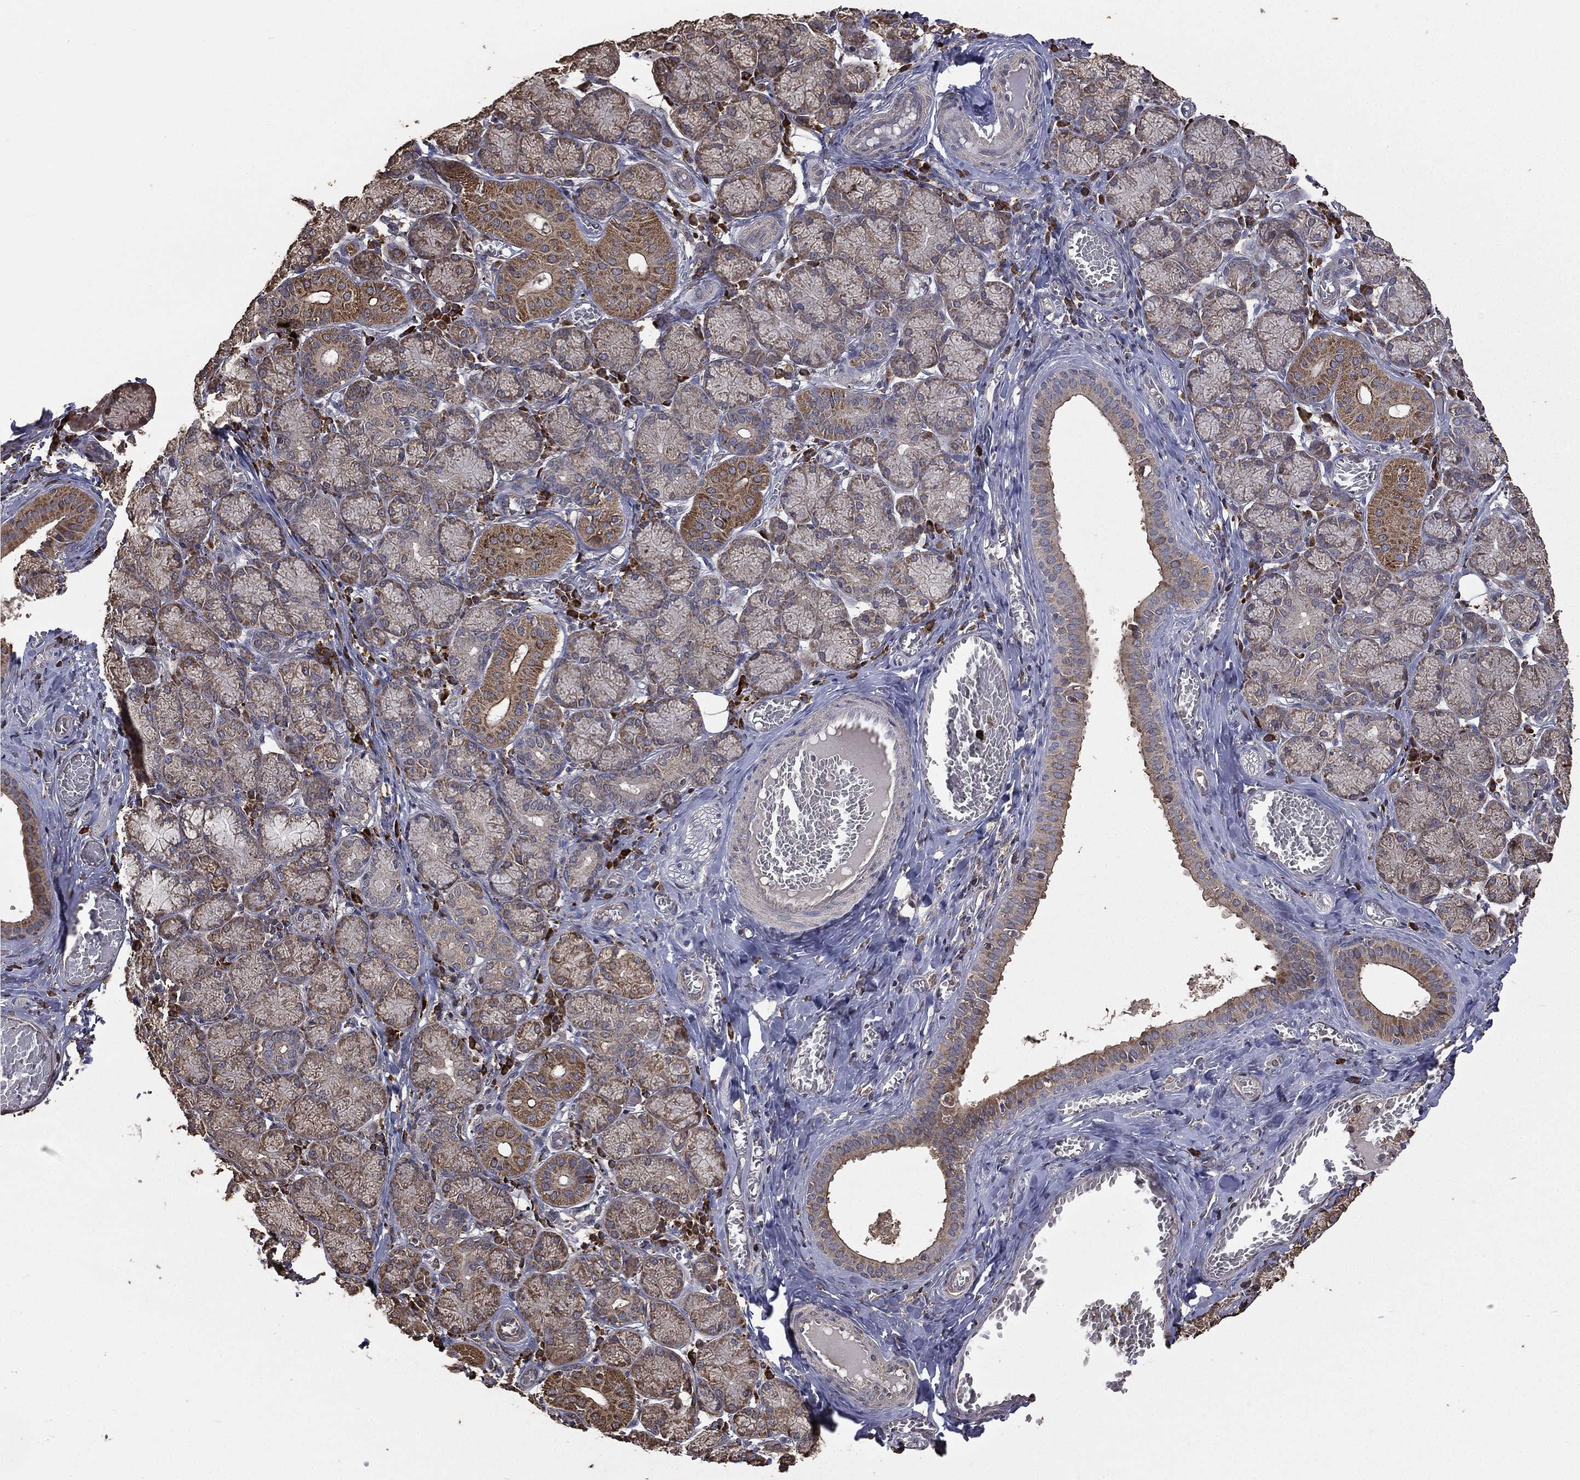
{"staining": {"intensity": "moderate", "quantity": ">75%", "location": "cytoplasmic/membranous"}, "tissue": "salivary gland", "cell_type": "Glandular cells", "image_type": "normal", "snomed": [{"axis": "morphology", "description": "Normal tissue, NOS"}, {"axis": "topography", "description": "Salivary gland"}, {"axis": "topography", "description": "Peripheral nerve tissue"}], "caption": "IHC (DAB (3,3'-diaminobenzidine)) staining of benign human salivary gland reveals moderate cytoplasmic/membranous protein expression in approximately >75% of glandular cells. IHC stains the protein in brown and the nuclei are stained blue.", "gene": "METTL27", "patient": {"sex": "female", "age": 24}}